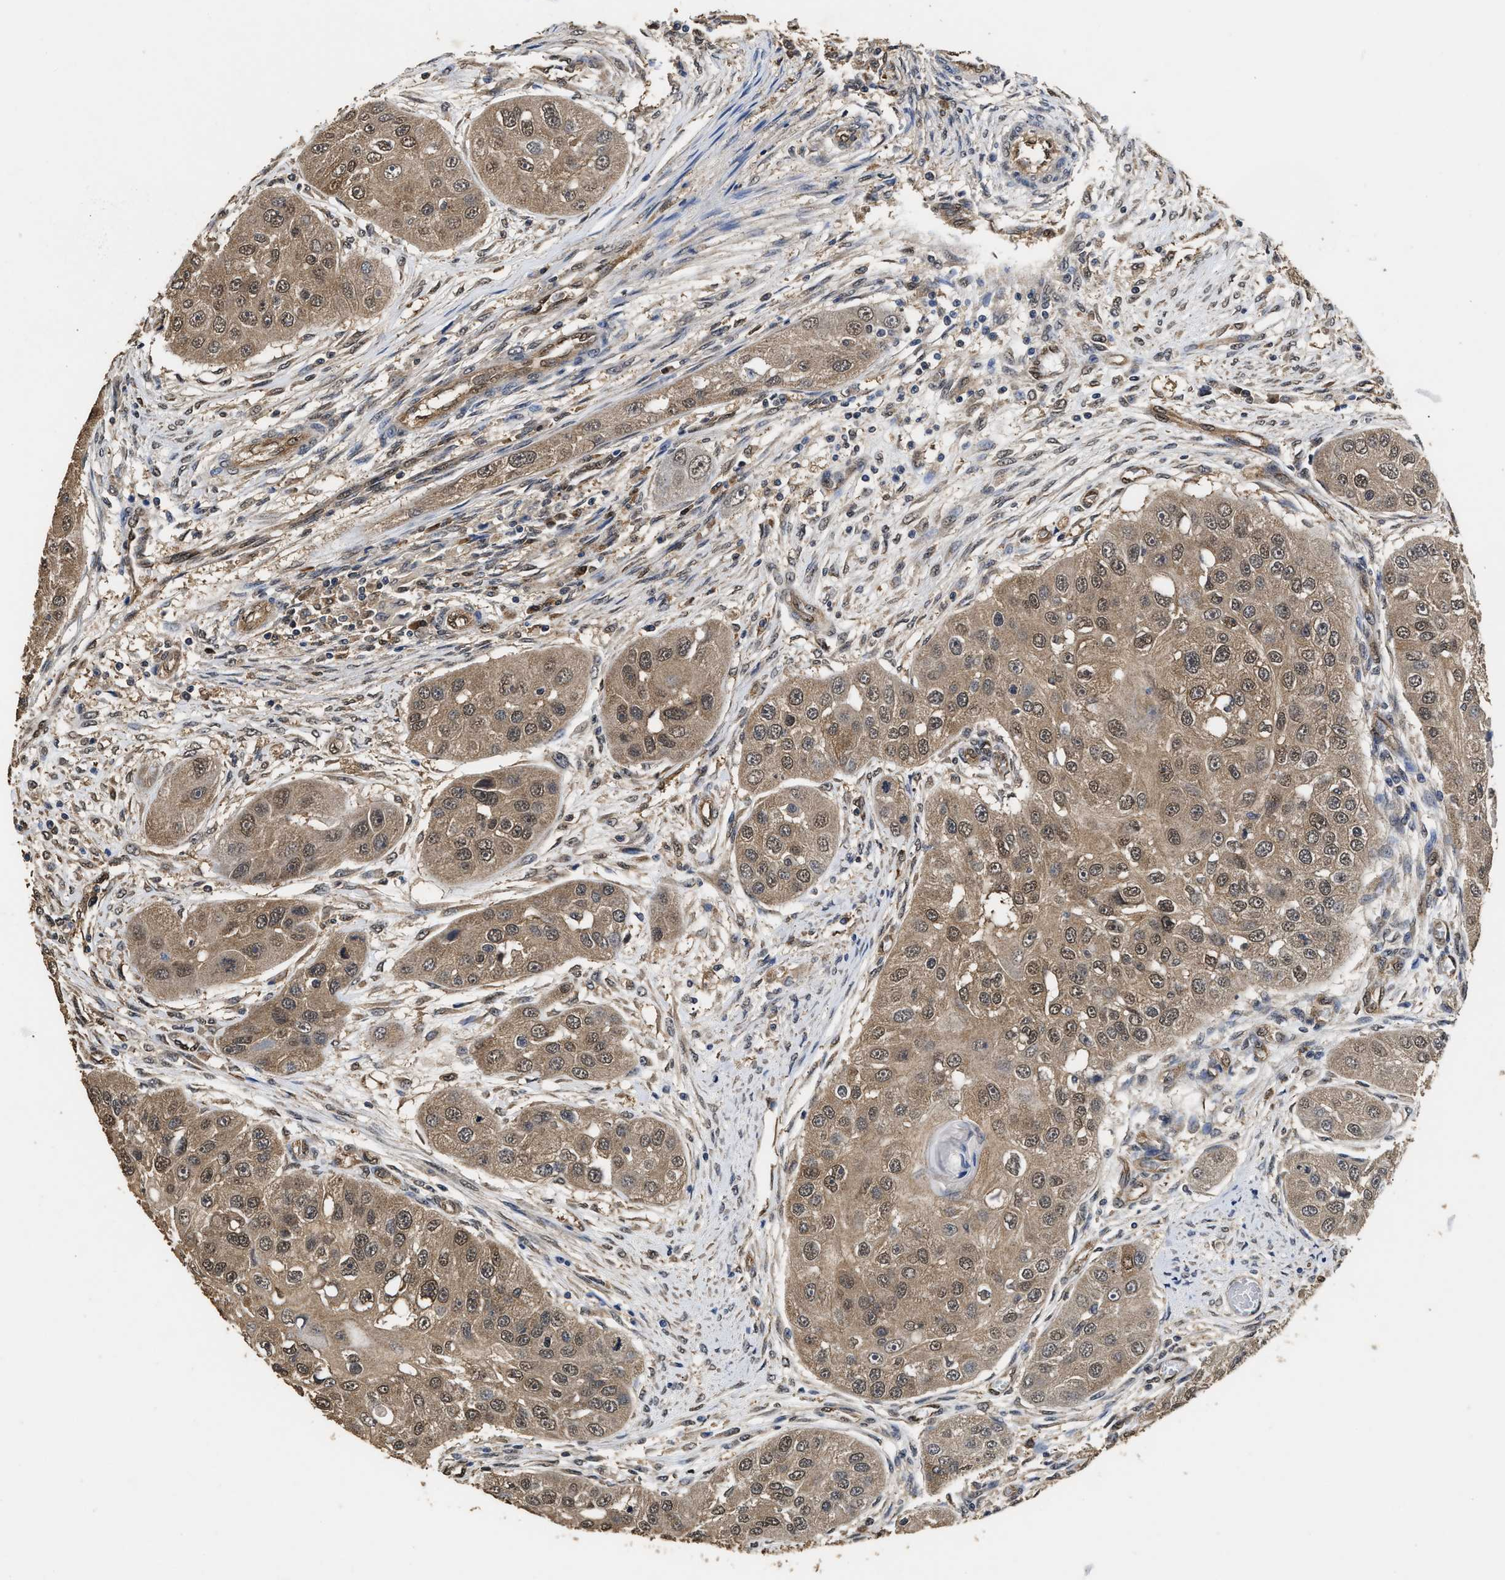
{"staining": {"intensity": "weak", "quantity": ">75%", "location": "cytoplasmic/membranous,nuclear"}, "tissue": "head and neck cancer", "cell_type": "Tumor cells", "image_type": "cancer", "snomed": [{"axis": "morphology", "description": "Normal tissue, NOS"}, {"axis": "morphology", "description": "Squamous cell carcinoma, NOS"}, {"axis": "topography", "description": "Skeletal muscle"}, {"axis": "topography", "description": "Head-Neck"}], "caption": "Immunohistochemical staining of human head and neck cancer (squamous cell carcinoma) reveals low levels of weak cytoplasmic/membranous and nuclear protein expression in approximately >75% of tumor cells.", "gene": "YWHAE", "patient": {"sex": "male", "age": 51}}